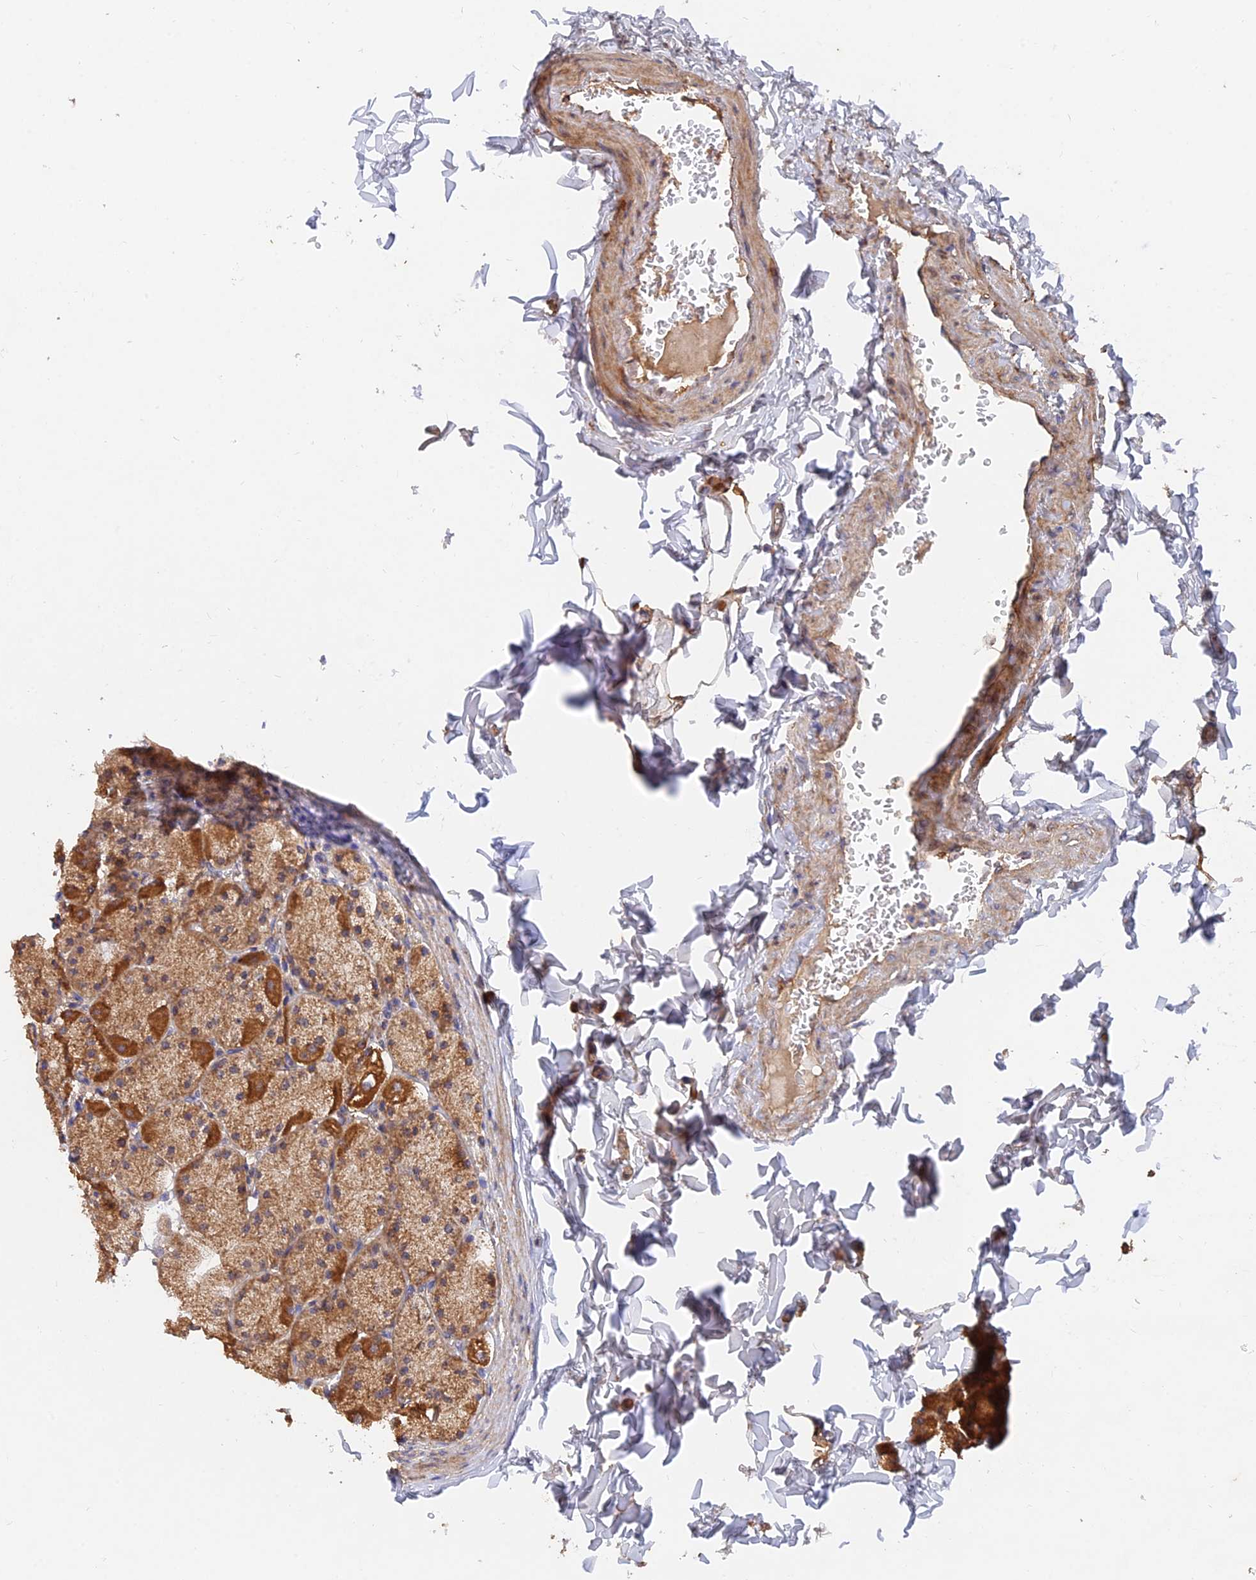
{"staining": {"intensity": "moderate", "quantity": ">75%", "location": "cytoplasmic/membranous"}, "tissue": "stomach", "cell_type": "Glandular cells", "image_type": "normal", "snomed": [{"axis": "morphology", "description": "Normal tissue, NOS"}, {"axis": "topography", "description": "Stomach, upper"}], "caption": "This photomicrograph shows IHC staining of normal stomach, with medium moderate cytoplasmic/membranous expression in approximately >75% of glandular cells.", "gene": "SLC38A11", "patient": {"sex": "female", "age": 56}}